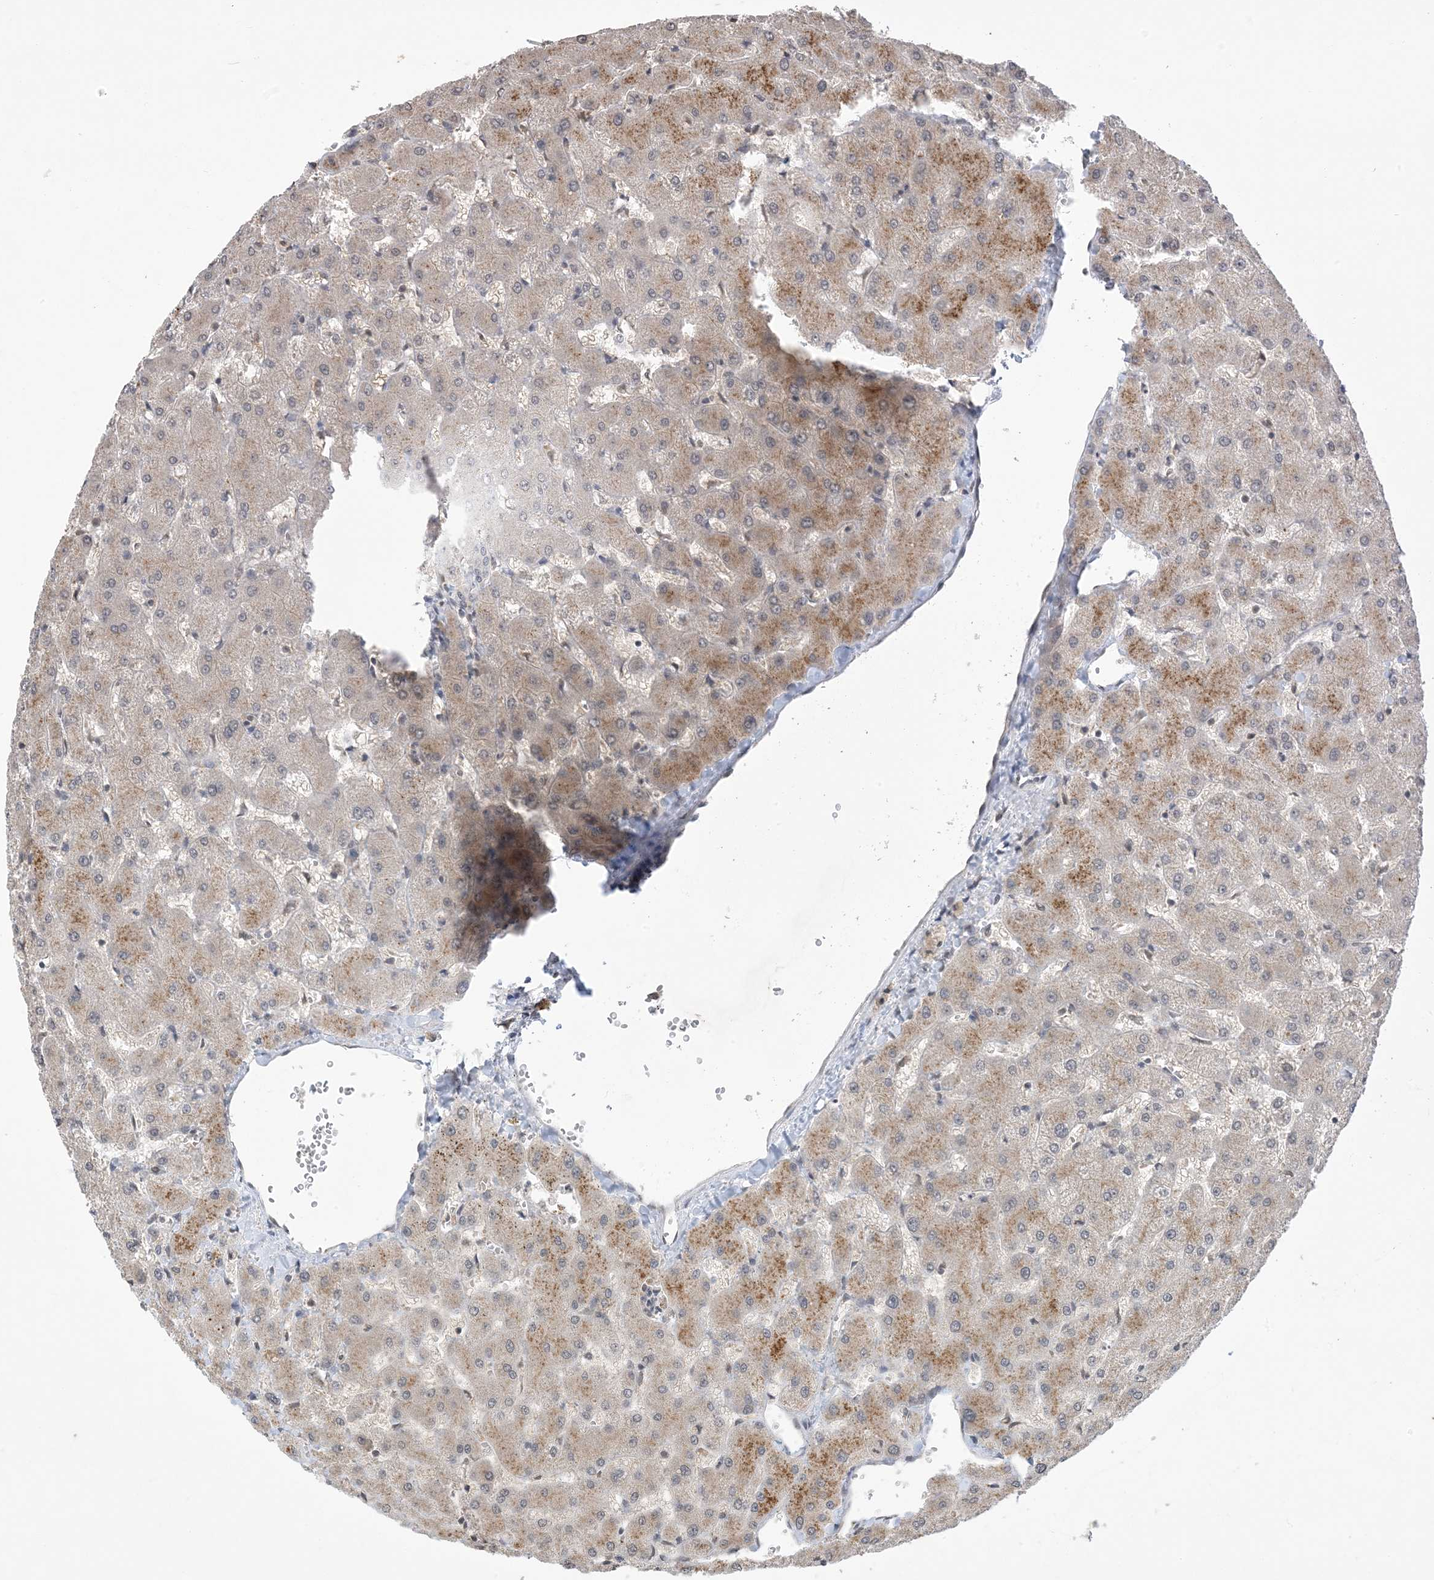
{"staining": {"intensity": "negative", "quantity": "none", "location": "none"}, "tissue": "liver", "cell_type": "Cholangiocytes", "image_type": "normal", "snomed": [{"axis": "morphology", "description": "Normal tissue, NOS"}, {"axis": "topography", "description": "Liver"}], "caption": "There is no significant staining in cholangiocytes of liver. (DAB (3,3'-diaminobenzidine) IHC, high magnification).", "gene": "RANBP9", "patient": {"sex": "female", "age": 63}}